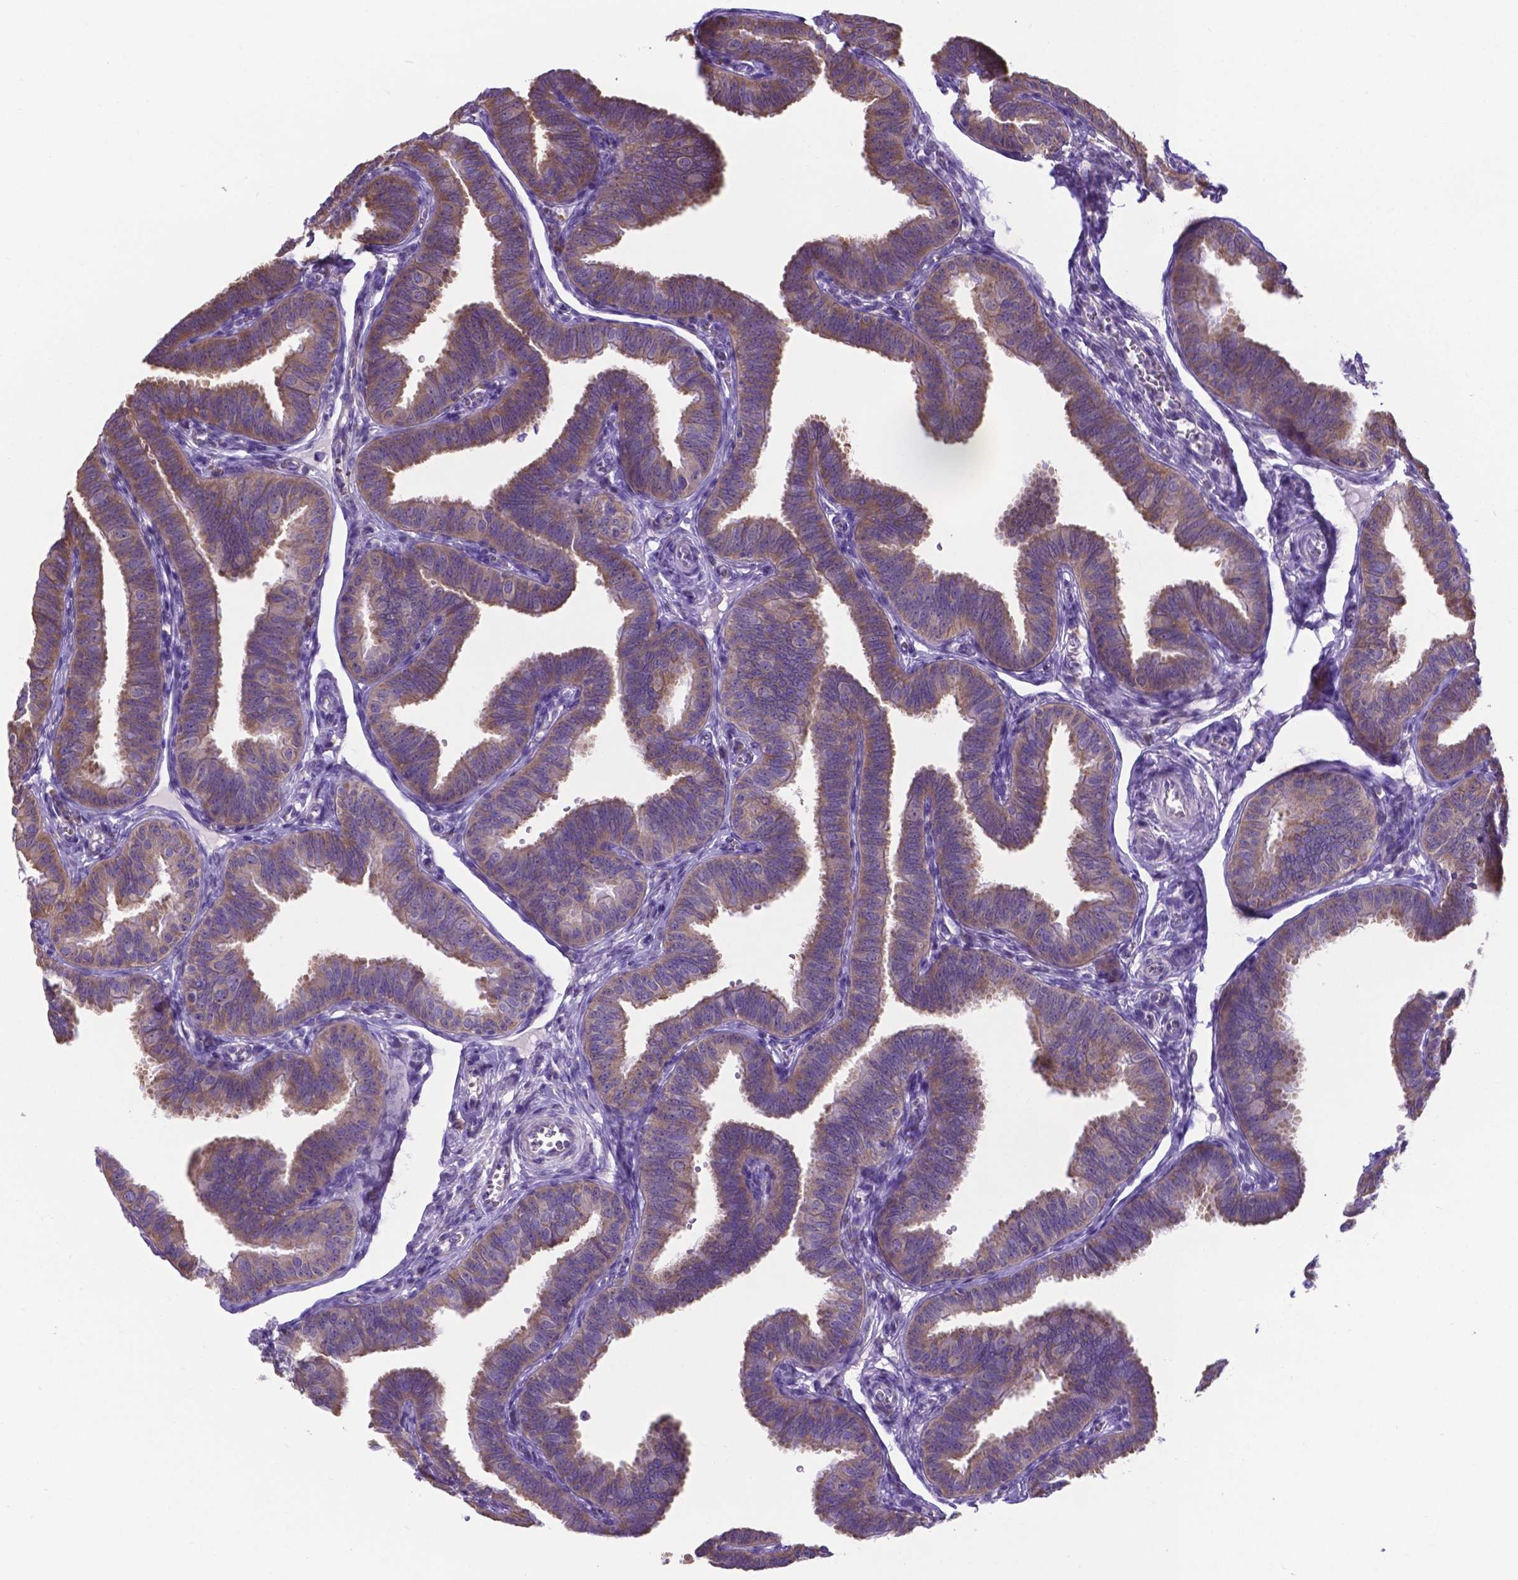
{"staining": {"intensity": "moderate", "quantity": ">75%", "location": "cytoplasmic/membranous"}, "tissue": "fallopian tube", "cell_type": "Glandular cells", "image_type": "normal", "snomed": [{"axis": "morphology", "description": "Normal tissue, NOS"}, {"axis": "topography", "description": "Fallopian tube"}], "caption": "Human fallopian tube stained for a protein (brown) demonstrates moderate cytoplasmic/membranous positive staining in about >75% of glandular cells.", "gene": "RPL6", "patient": {"sex": "female", "age": 25}}